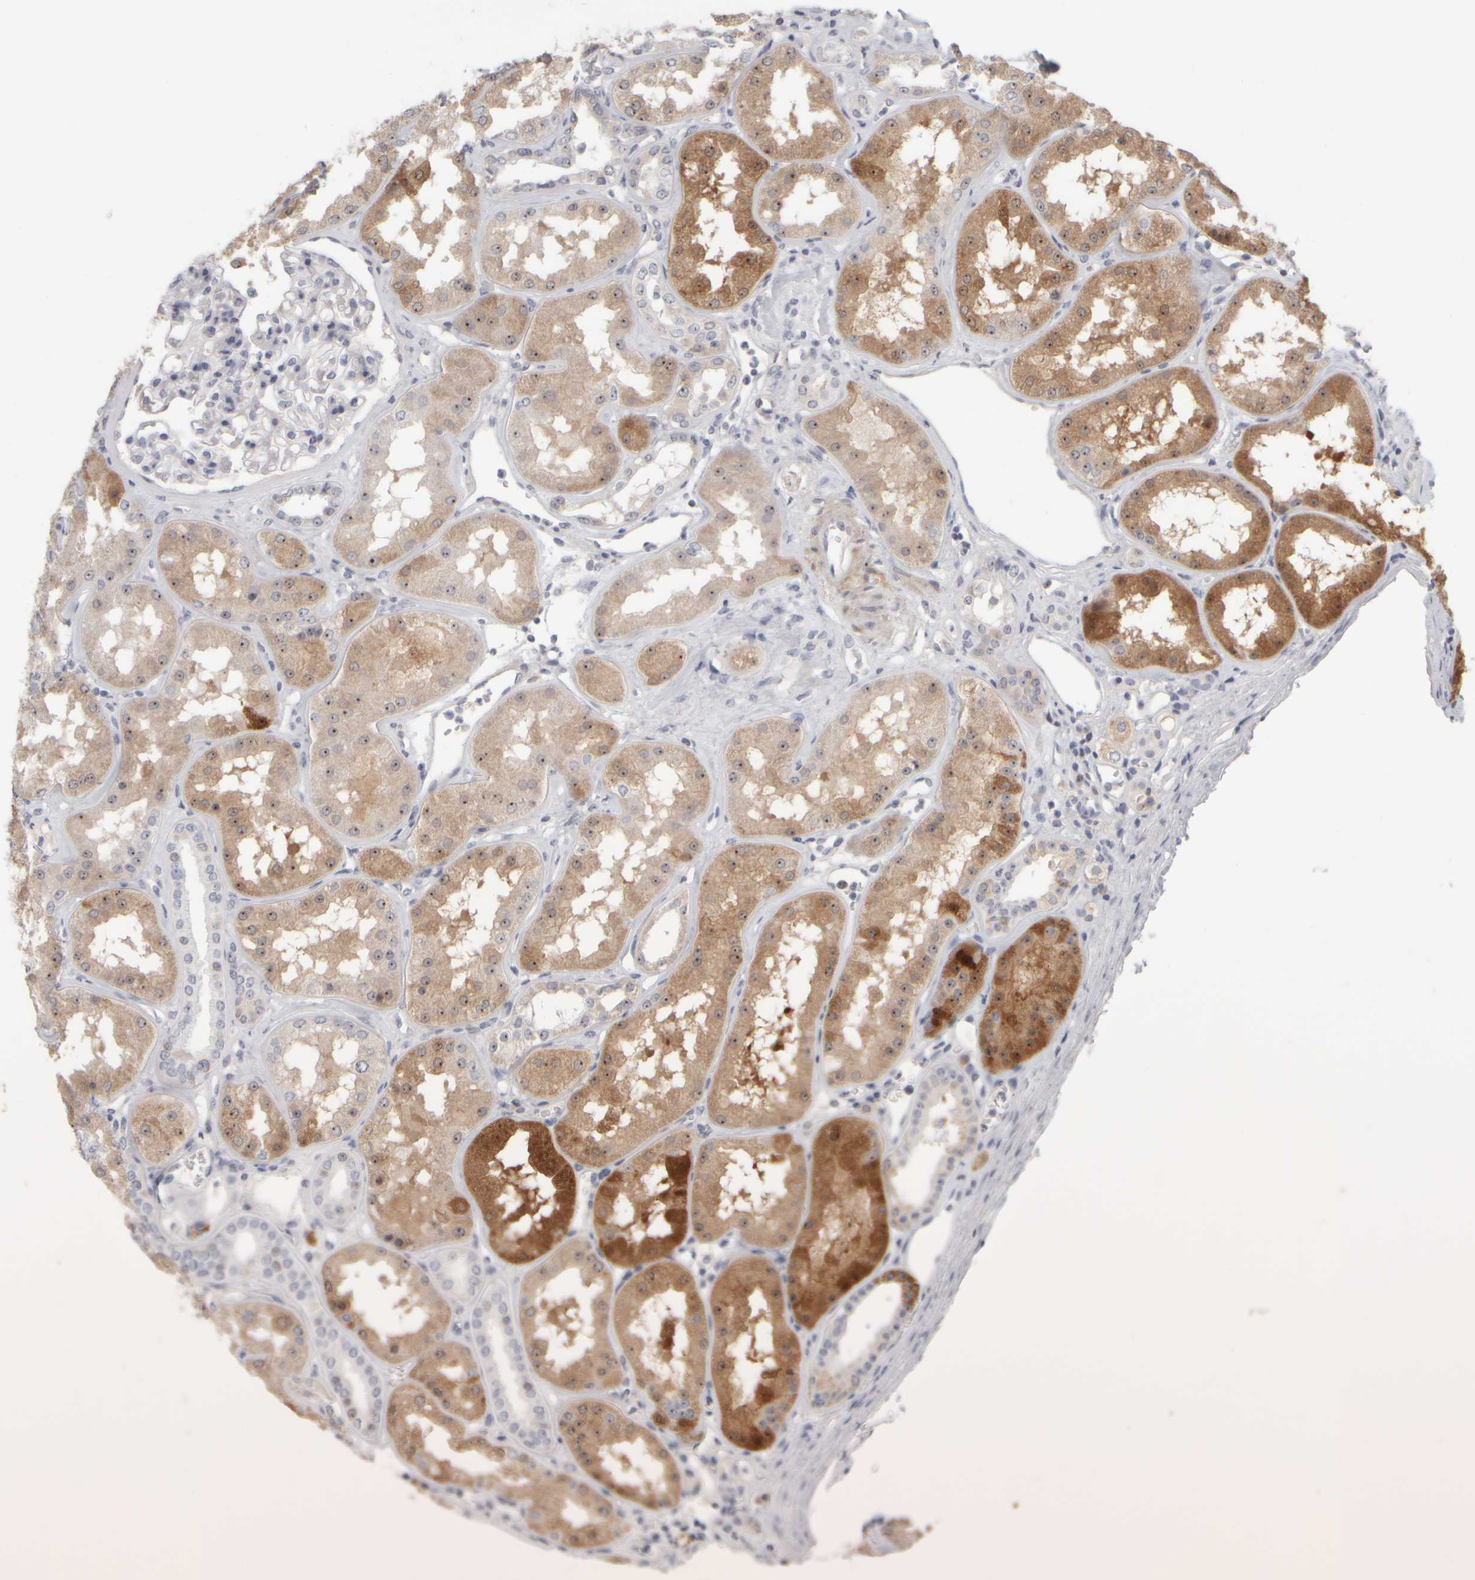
{"staining": {"intensity": "negative", "quantity": "none", "location": "none"}, "tissue": "kidney", "cell_type": "Cells in glomeruli", "image_type": "normal", "snomed": [{"axis": "morphology", "description": "Normal tissue, NOS"}, {"axis": "topography", "description": "Kidney"}], "caption": "Normal kidney was stained to show a protein in brown. There is no significant staining in cells in glomeruli.", "gene": "DCXR", "patient": {"sex": "female", "age": 56}}